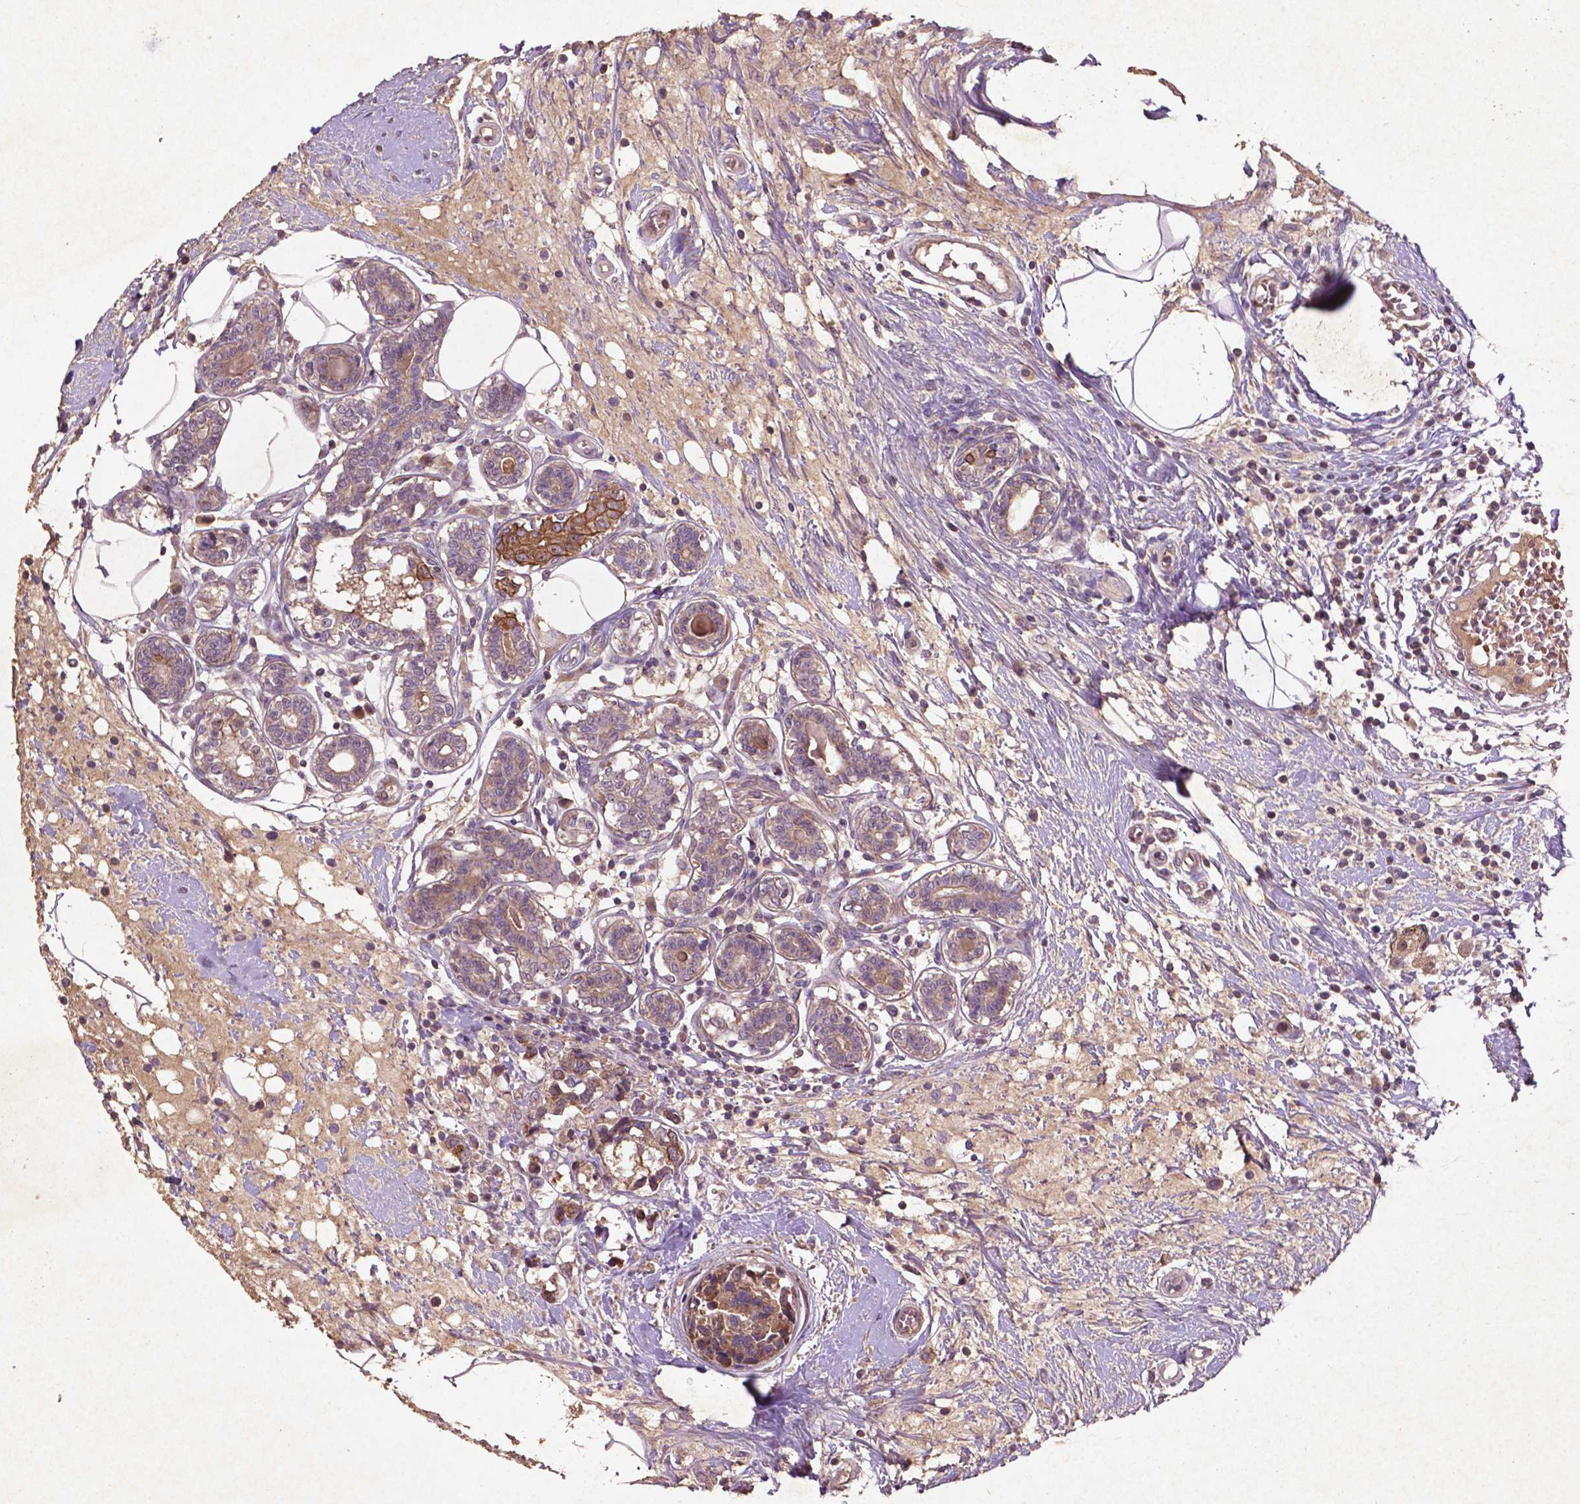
{"staining": {"intensity": "moderate", "quantity": ">75%", "location": "cytoplasmic/membranous"}, "tissue": "breast cancer", "cell_type": "Tumor cells", "image_type": "cancer", "snomed": [{"axis": "morphology", "description": "Lobular carcinoma"}, {"axis": "topography", "description": "Breast"}], "caption": "IHC of breast lobular carcinoma demonstrates medium levels of moderate cytoplasmic/membranous expression in about >75% of tumor cells. Using DAB (3,3'-diaminobenzidine) (brown) and hematoxylin (blue) stains, captured at high magnification using brightfield microscopy.", "gene": "COQ2", "patient": {"sex": "female", "age": 59}}